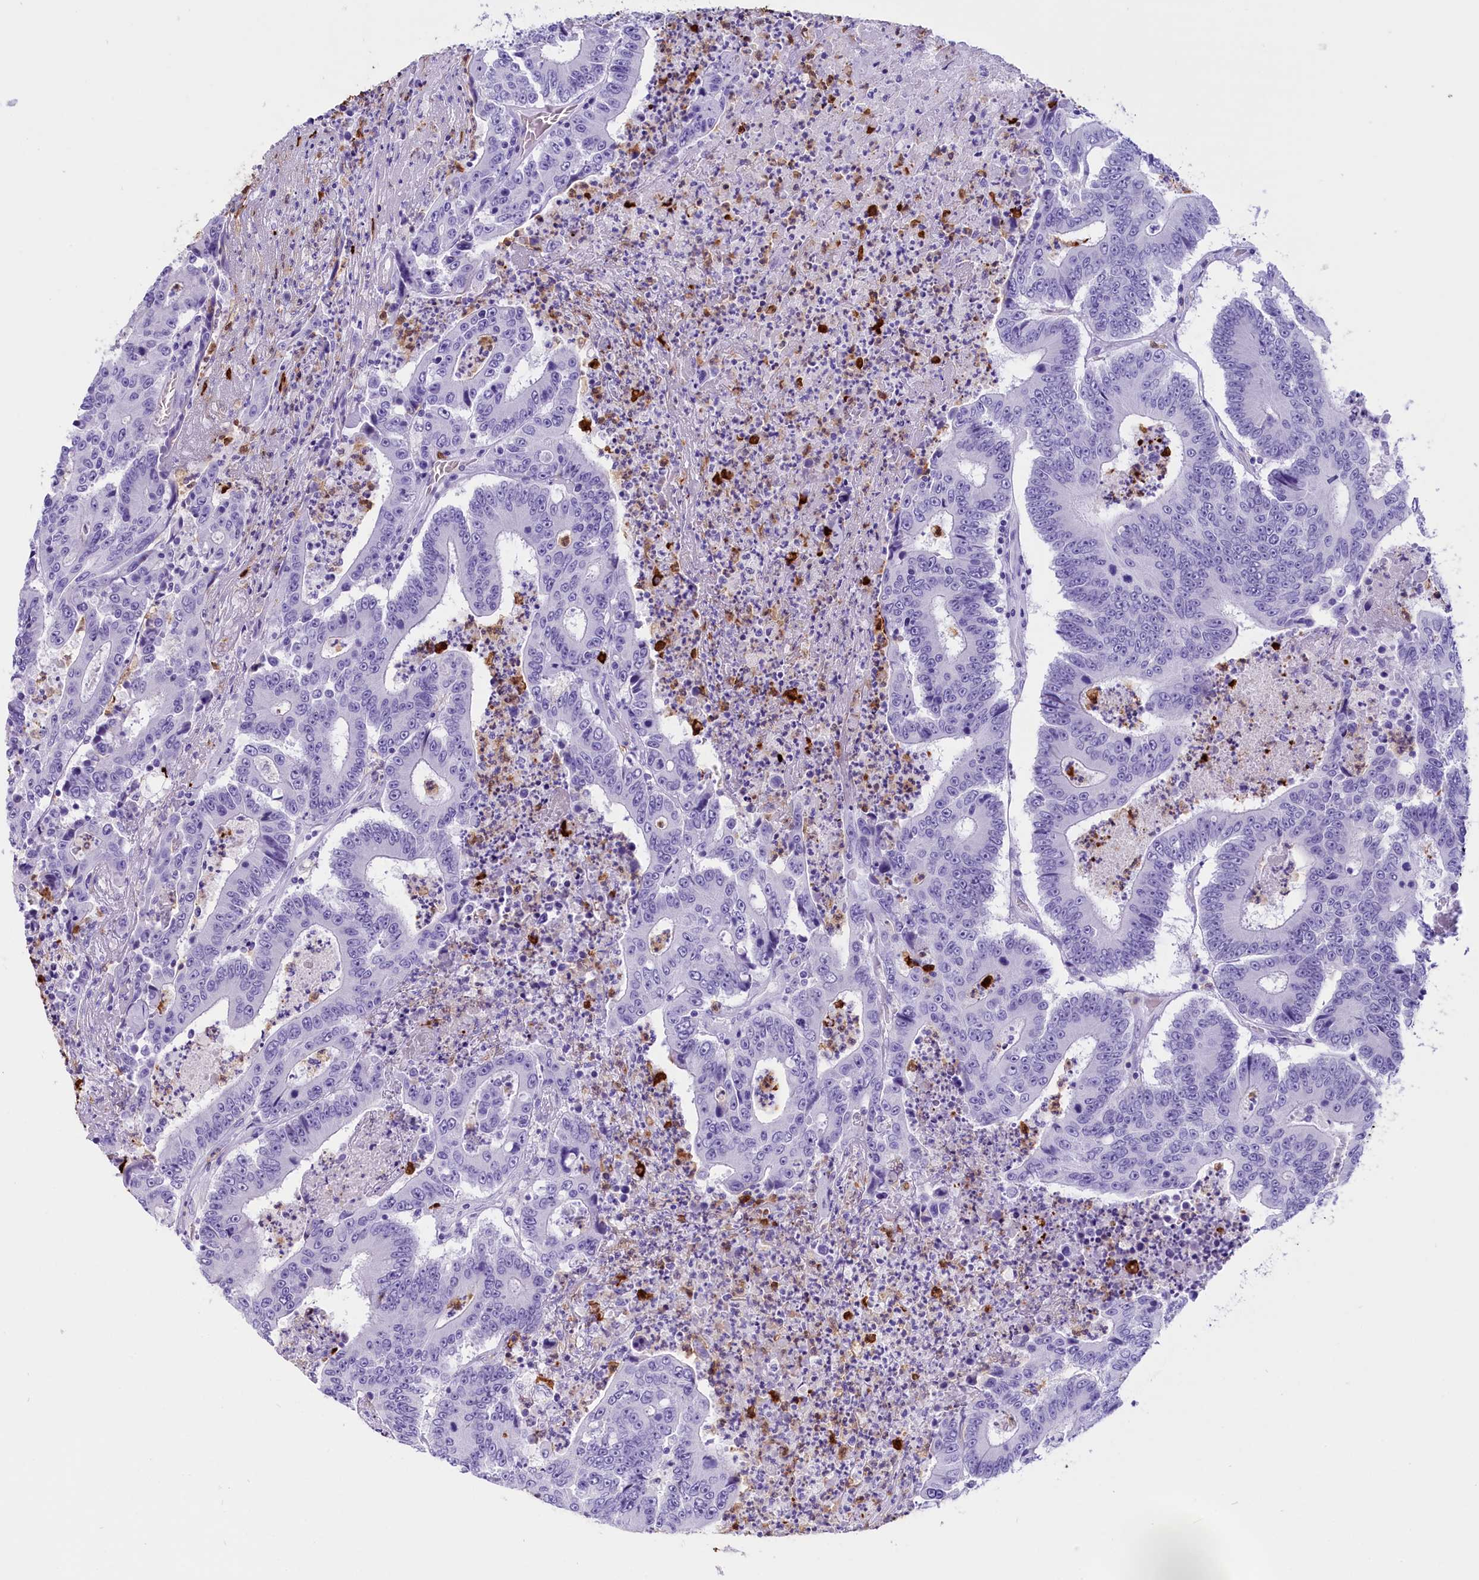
{"staining": {"intensity": "negative", "quantity": "none", "location": "none"}, "tissue": "colorectal cancer", "cell_type": "Tumor cells", "image_type": "cancer", "snomed": [{"axis": "morphology", "description": "Adenocarcinoma, NOS"}, {"axis": "topography", "description": "Colon"}], "caption": "Immunohistochemistry (IHC) histopathology image of human colorectal cancer (adenocarcinoma) stained for a protein (brown), which shows no expression in tumor cells. (Immunohistochemistry, brightfield microscopy, high magnification).", "gene": "CLC", "patient": {"sex": "male", "age": 83}}